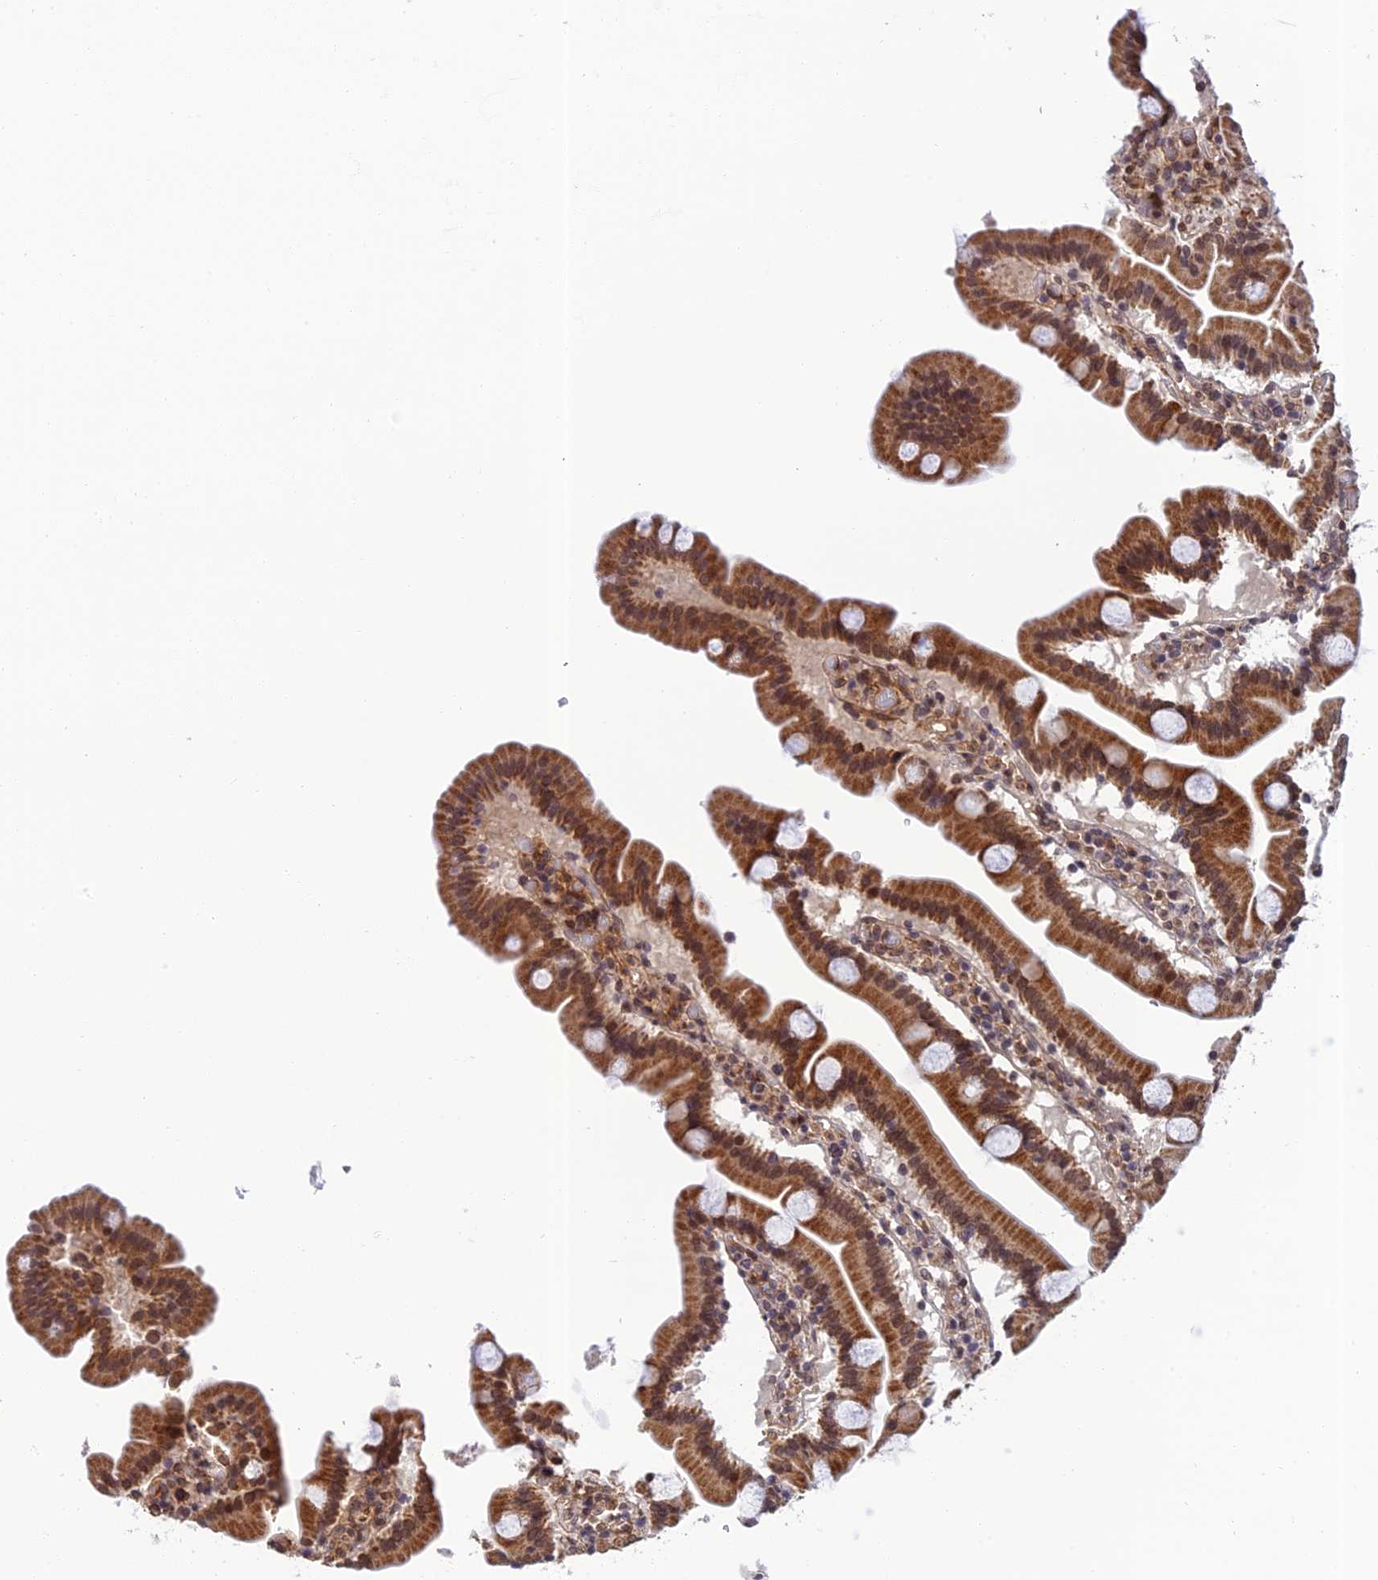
{"staining": {"intensity": "strong", "quantity": ">75%", "location": "cytoplasmic/membranous,nuclear"}, "tissue": "duodenum", "cell_type": "Glandular cells", "image_type": "normal", "snomed": [{"axis": "morphology", "description": "Normal tissue, NOS"}, {"axis": "topography", "description": "Duodenum"}], "caption": "IHC image of unremarkable duodenum: duodenum stained using IHC reveals high levels of strong protein expression localized specifically in the cytoplasmic/membranous,nuclear of glandular cells, appearing as a cytoplasmic/membranous,nuclear brown color.", "gene": "REXO1", "patient": {"sex": "male", "age": 55}}